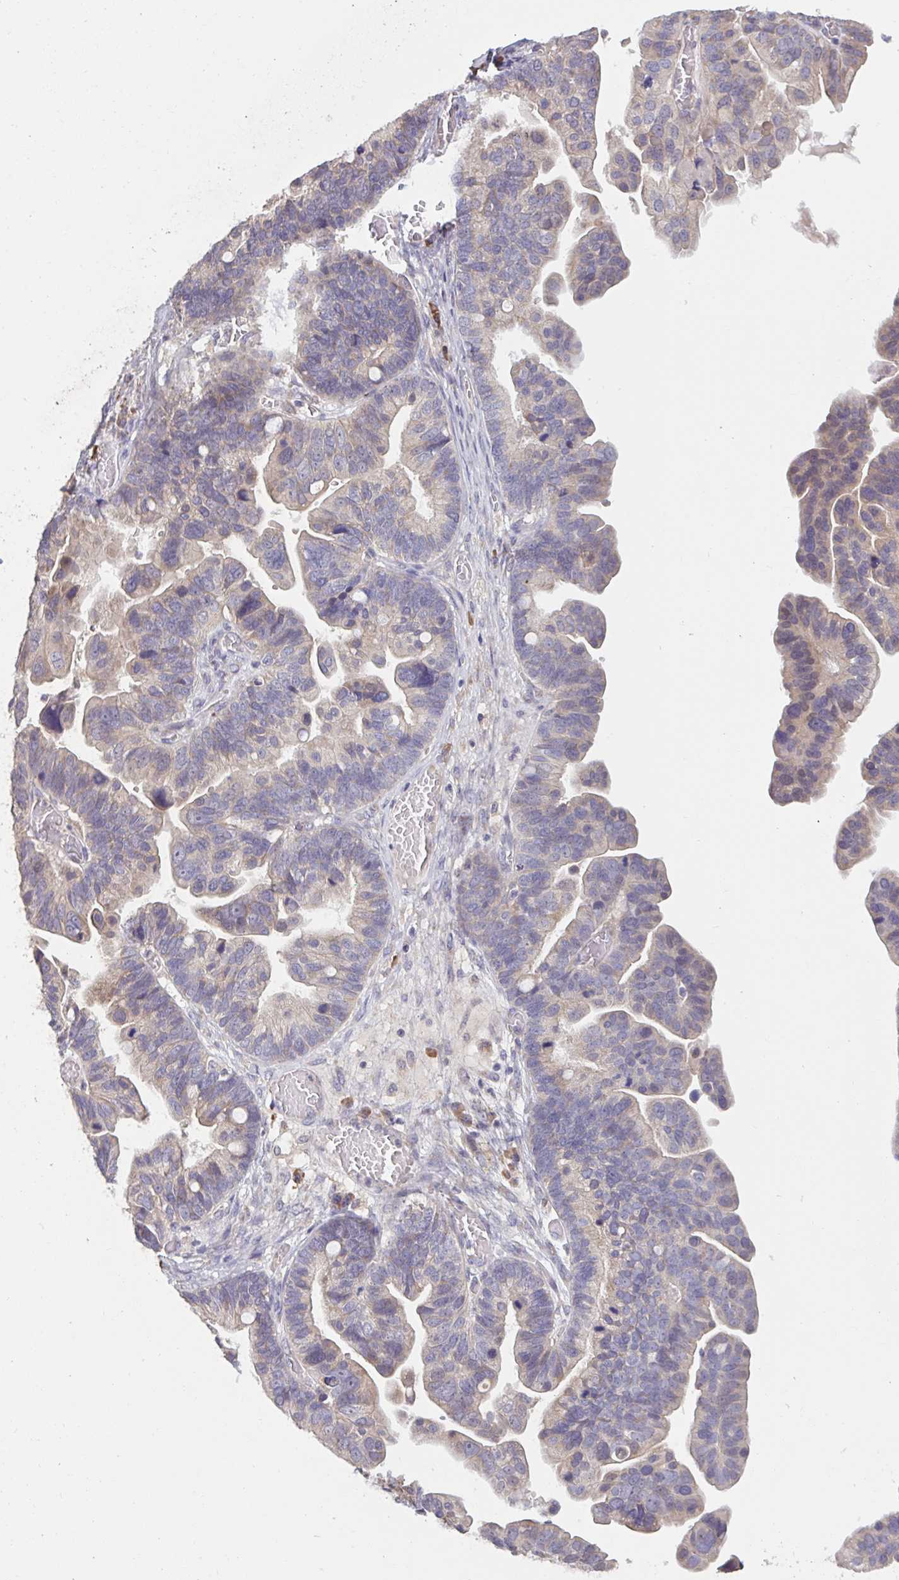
{"staining": {"intensity": "weak", "quantity": "<25%", "location": "cytoplasmic/membranous"}, "tissue": "ovarian cancer", "cell_type": "Tumor cells", "image_type": "cancer", "snomed": [{"axis": "morphology", "description": "Cystadenocarcinoma, serous, NOS"}, {"axis": "topography", "description": "Ovary"}], "caption": "The photomicrograph shows no significant staining in tumor cells of ovarian cancer.", "gene": "CD1E", "patient": {"sex": "female", "age": 56}}